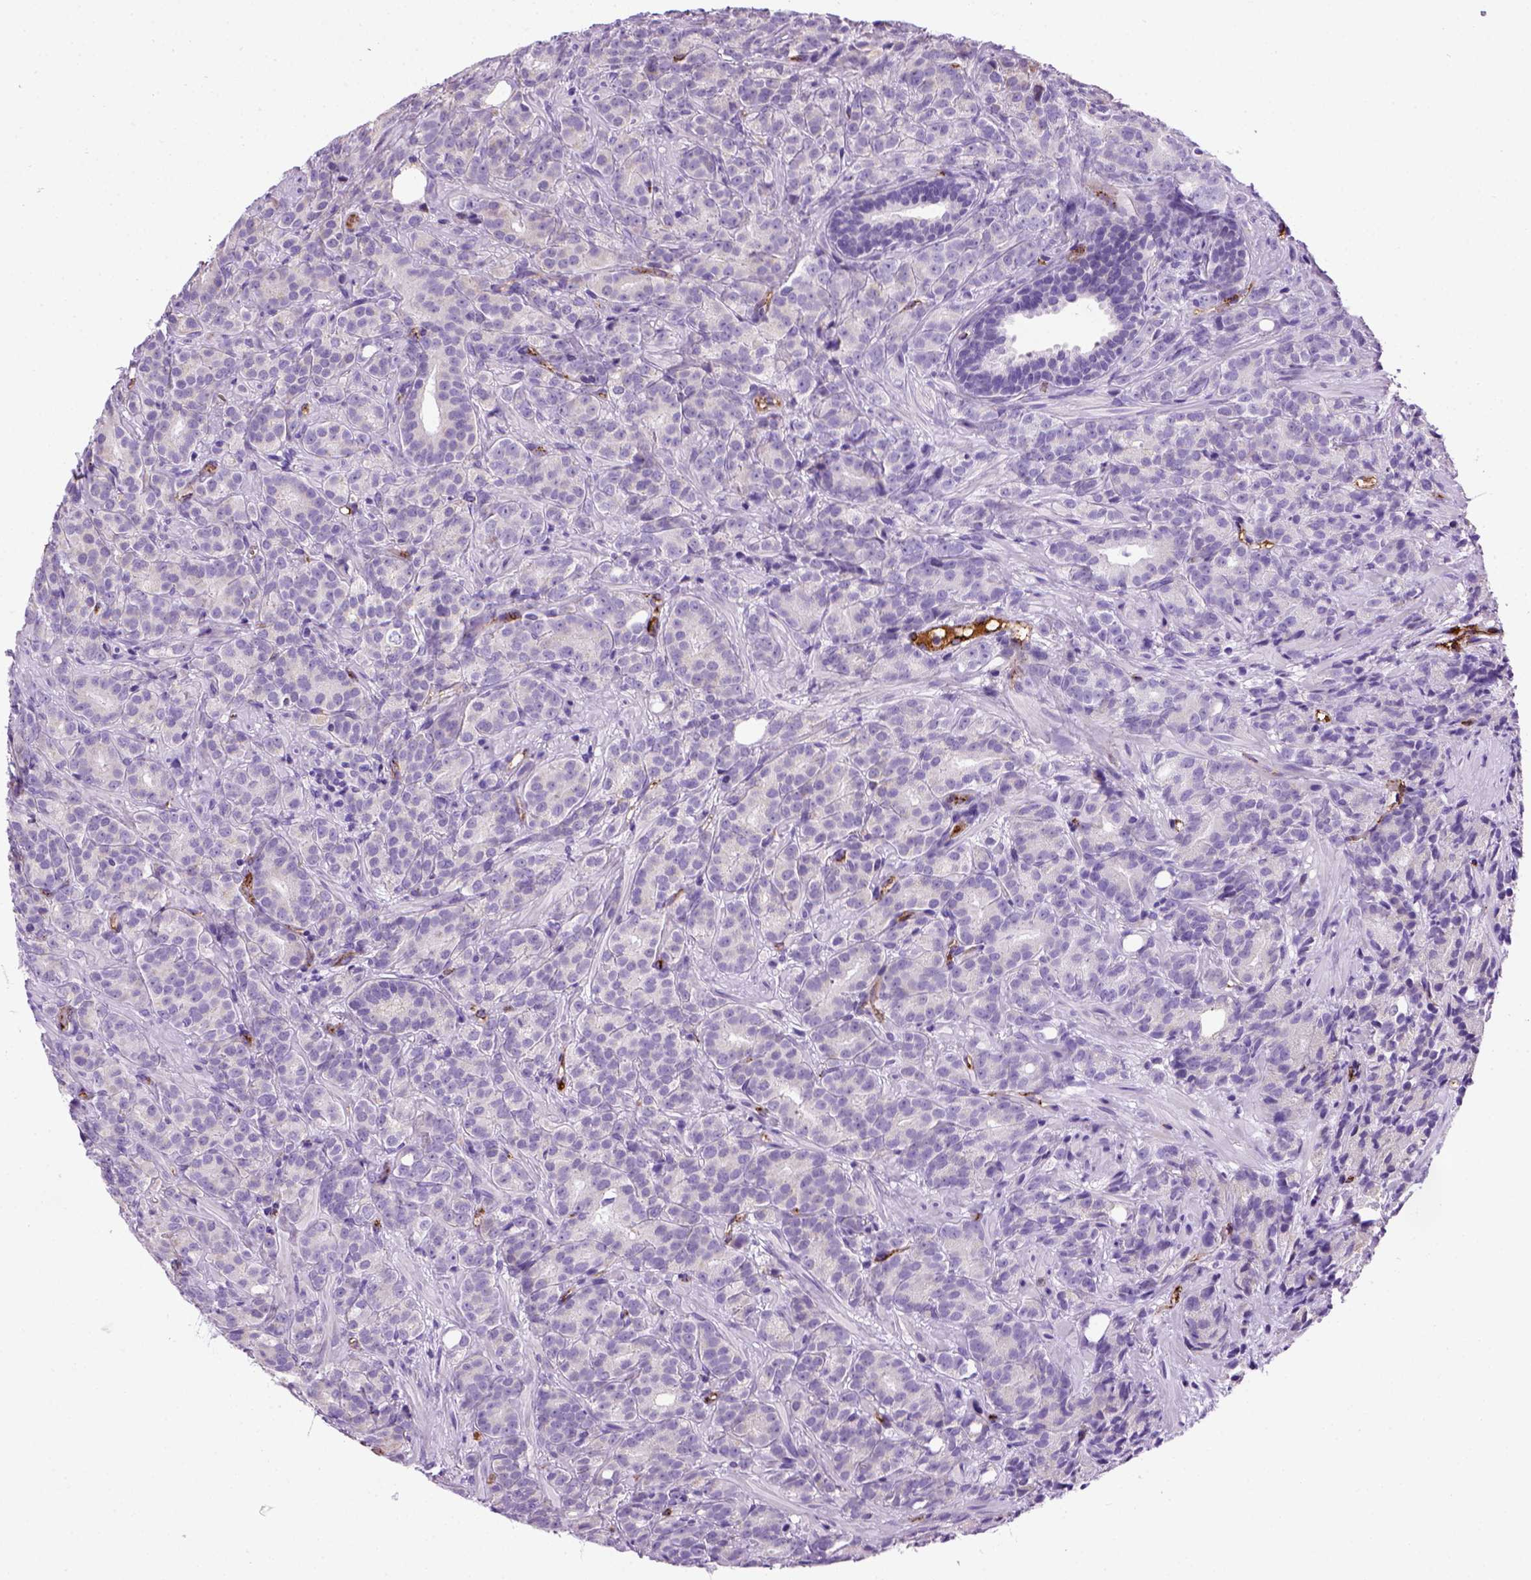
{"staining": {"intensity": "negative", "quantity": "none", "location": "none"}, "tissue": "prostate cancer", "cell_type": "Tumor cells", "image_type": "cancer", "snomed": [{"axis": "morphology", "description": "Adenocarcinoma, High grade"}, {"axis": "topography", "description": "Prostate"}], "caption": "Histopathology image shows no significant protein staining in tumor cells of prostate cancer (adenocarcinoma (high-grade)).", "gene": "VWF", "patient": {"sex": "male", "age": 90}}